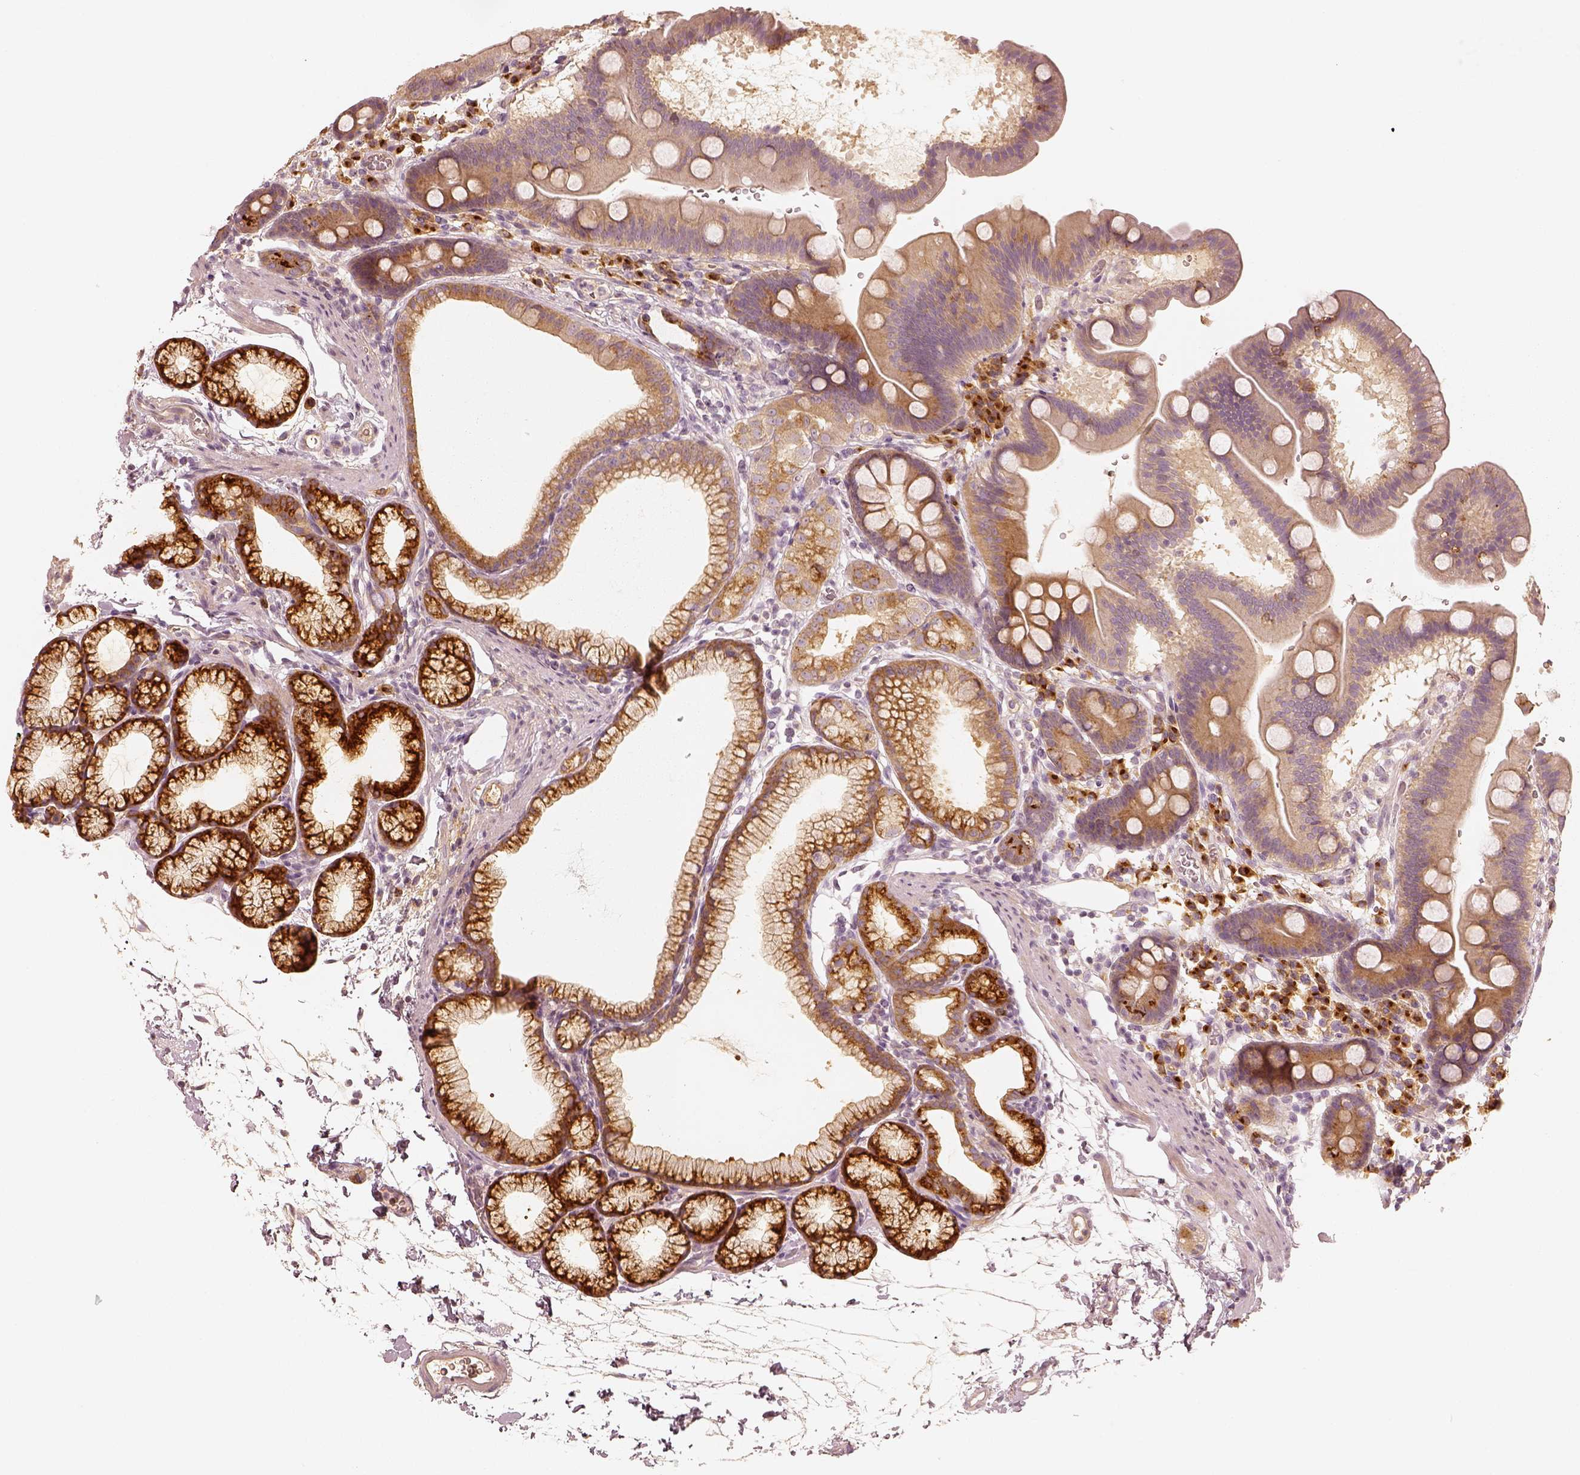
{"staining": {"intensity": "strong", "quantity": ">75%", "location": "cytoplasmic/membranous"}, "tissue": "duodenum", "cell_type": "Glandular cells", "image_type": "normal", "snomed": [{"axis": "morphology", "description": "Normal tissue, NOS"}, {"axis": "topography", "description": "Duodenum"}], "caption": "Glandular cells show strong cytoplasmic/membranous staining in about >75% of cells in unremarkable duodenum.", "gene": "GORASP2", "patient": {"sex": "male", "age": 59}}